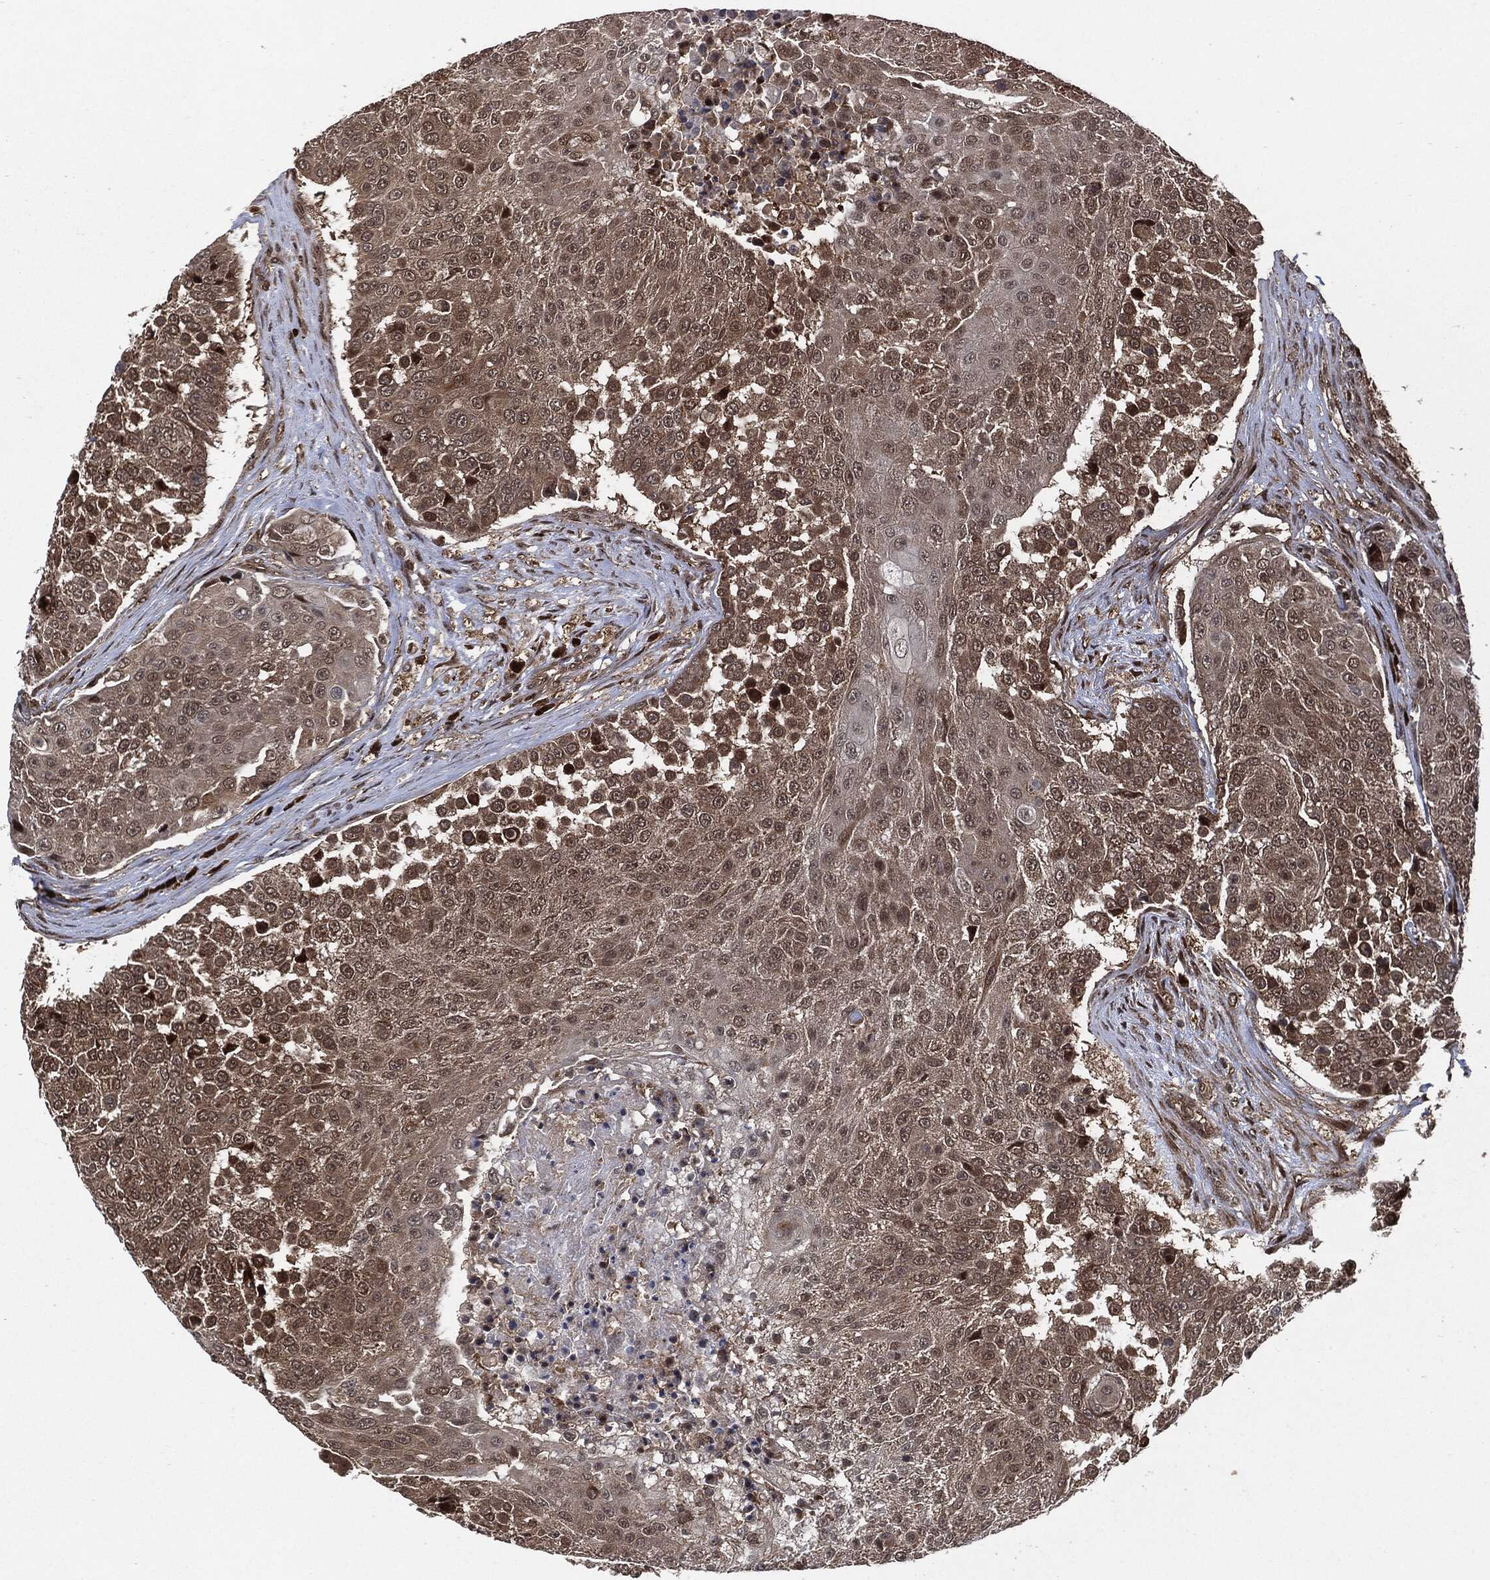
{"staining": {"intensity": "weak", "quantity": "25%-75%", "location": "cytoplasmic/membranous,nuclear"}, "tissue": "urothelial cancer", "cell_type": "Tumor cells", "image_type": "cancer", "snomed": [{"axis": "morphology", "description": "Urothelial carcinoma, High grade"}, {"axis": "topography", "description": "Urinary bladder"}], "caption": "Weak cytoplasmic/membranous and nuclear staining for a protein is seen in about 25%-75% of tumor cells of urothelial cancer using immunohistochemistry.", "gene": "CUTA", "patient": {"sex": "female", "age": 63}}